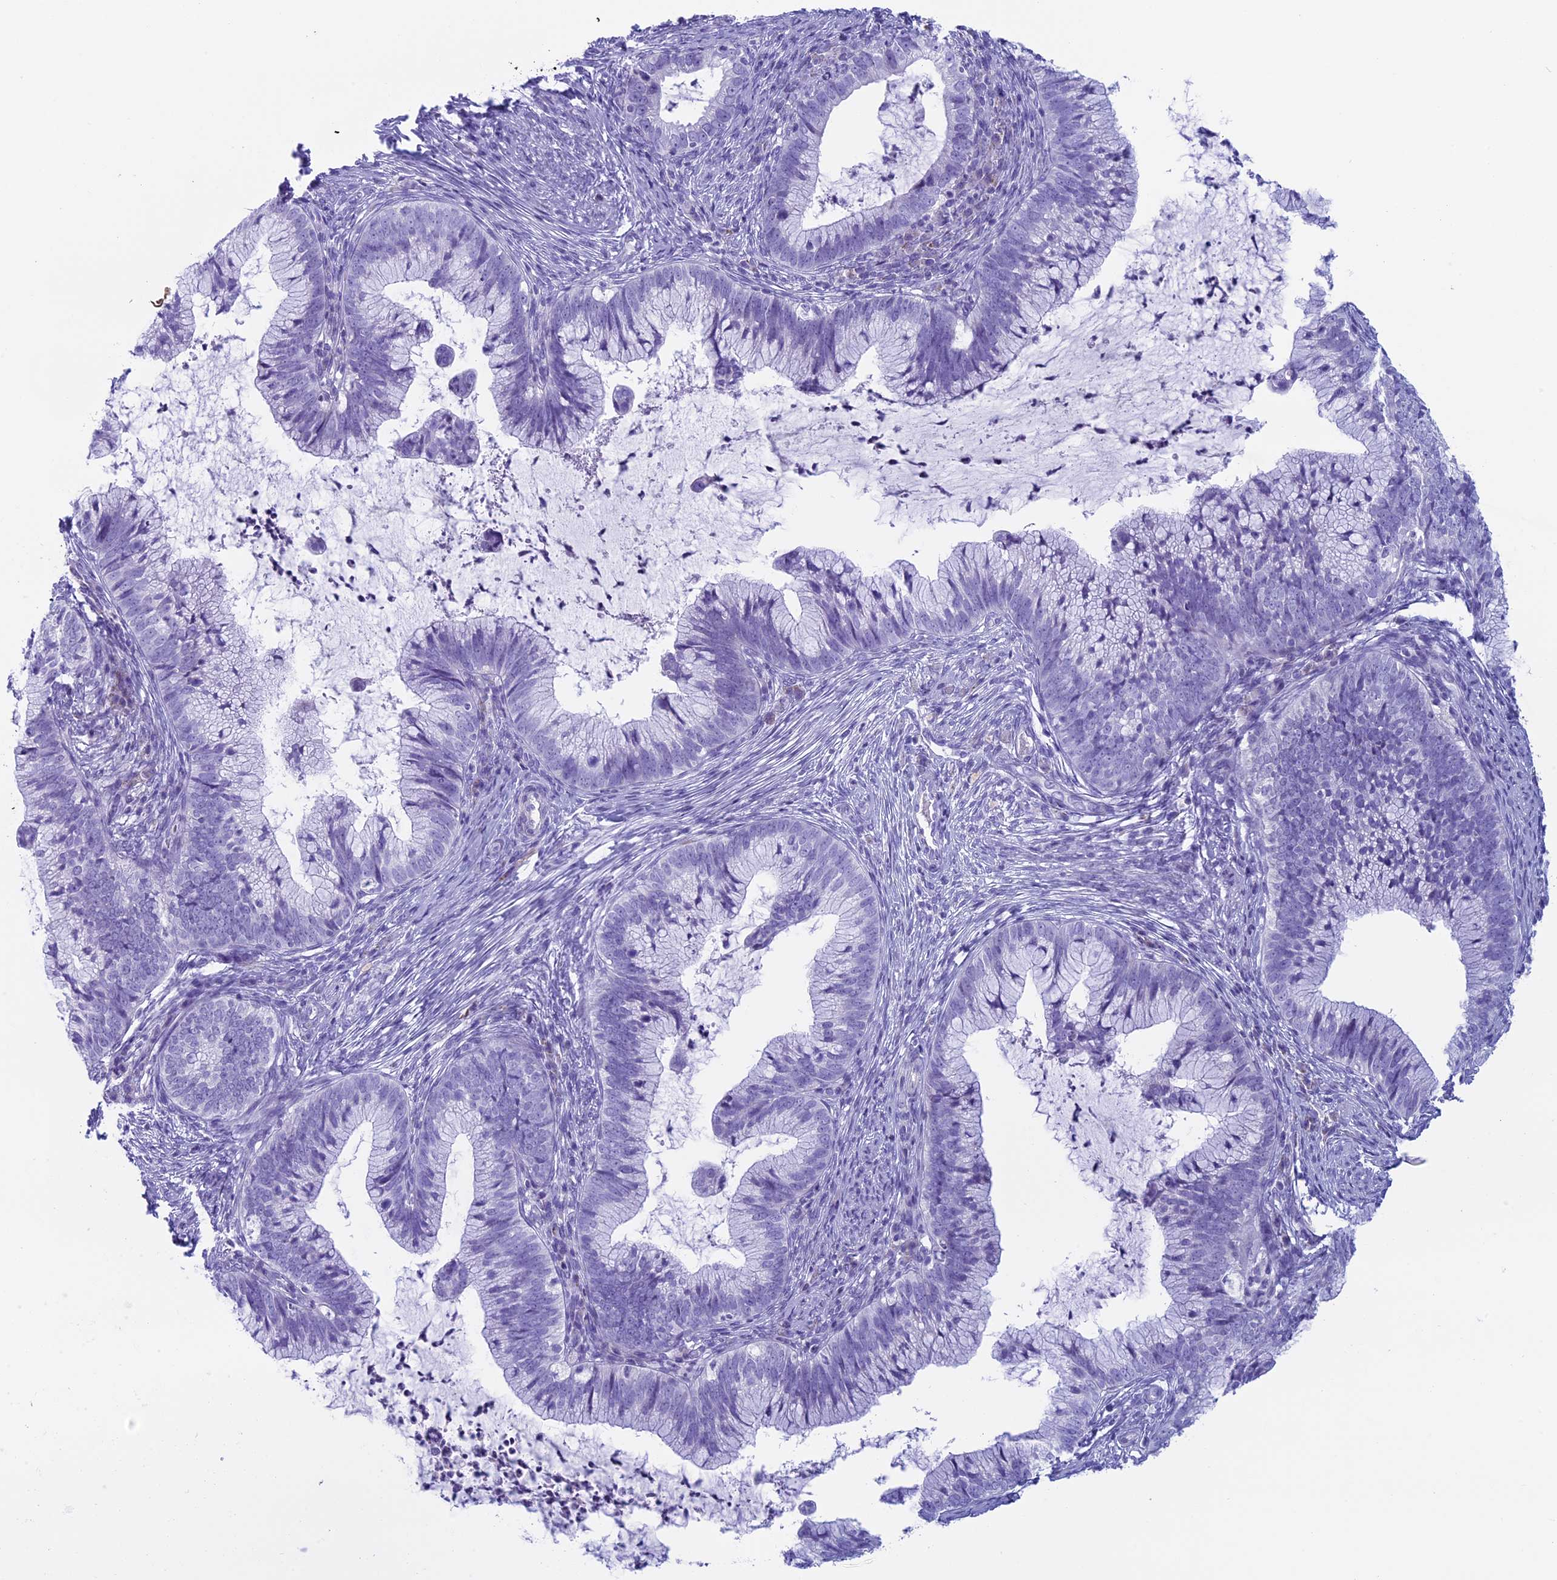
{"staining": {"intensity": "negative", "quantity": "none", "location": "none"}, "tissue": "cervical cancer", "cell_type": "Tumor cells", "image_type": "cancer", "snomed": [{"axis": "morphology", "description": "Adenocarcinoma, NOS"}, {"axis": "topography", "description": "Cervix"}], "caption": "DAB immunohistochemical staining of cervical adenocarcinoma exhibits no significant positivity in tumor cells.", "gene": "ZNF563", "patient": {"sex": "female", "age": 36}}